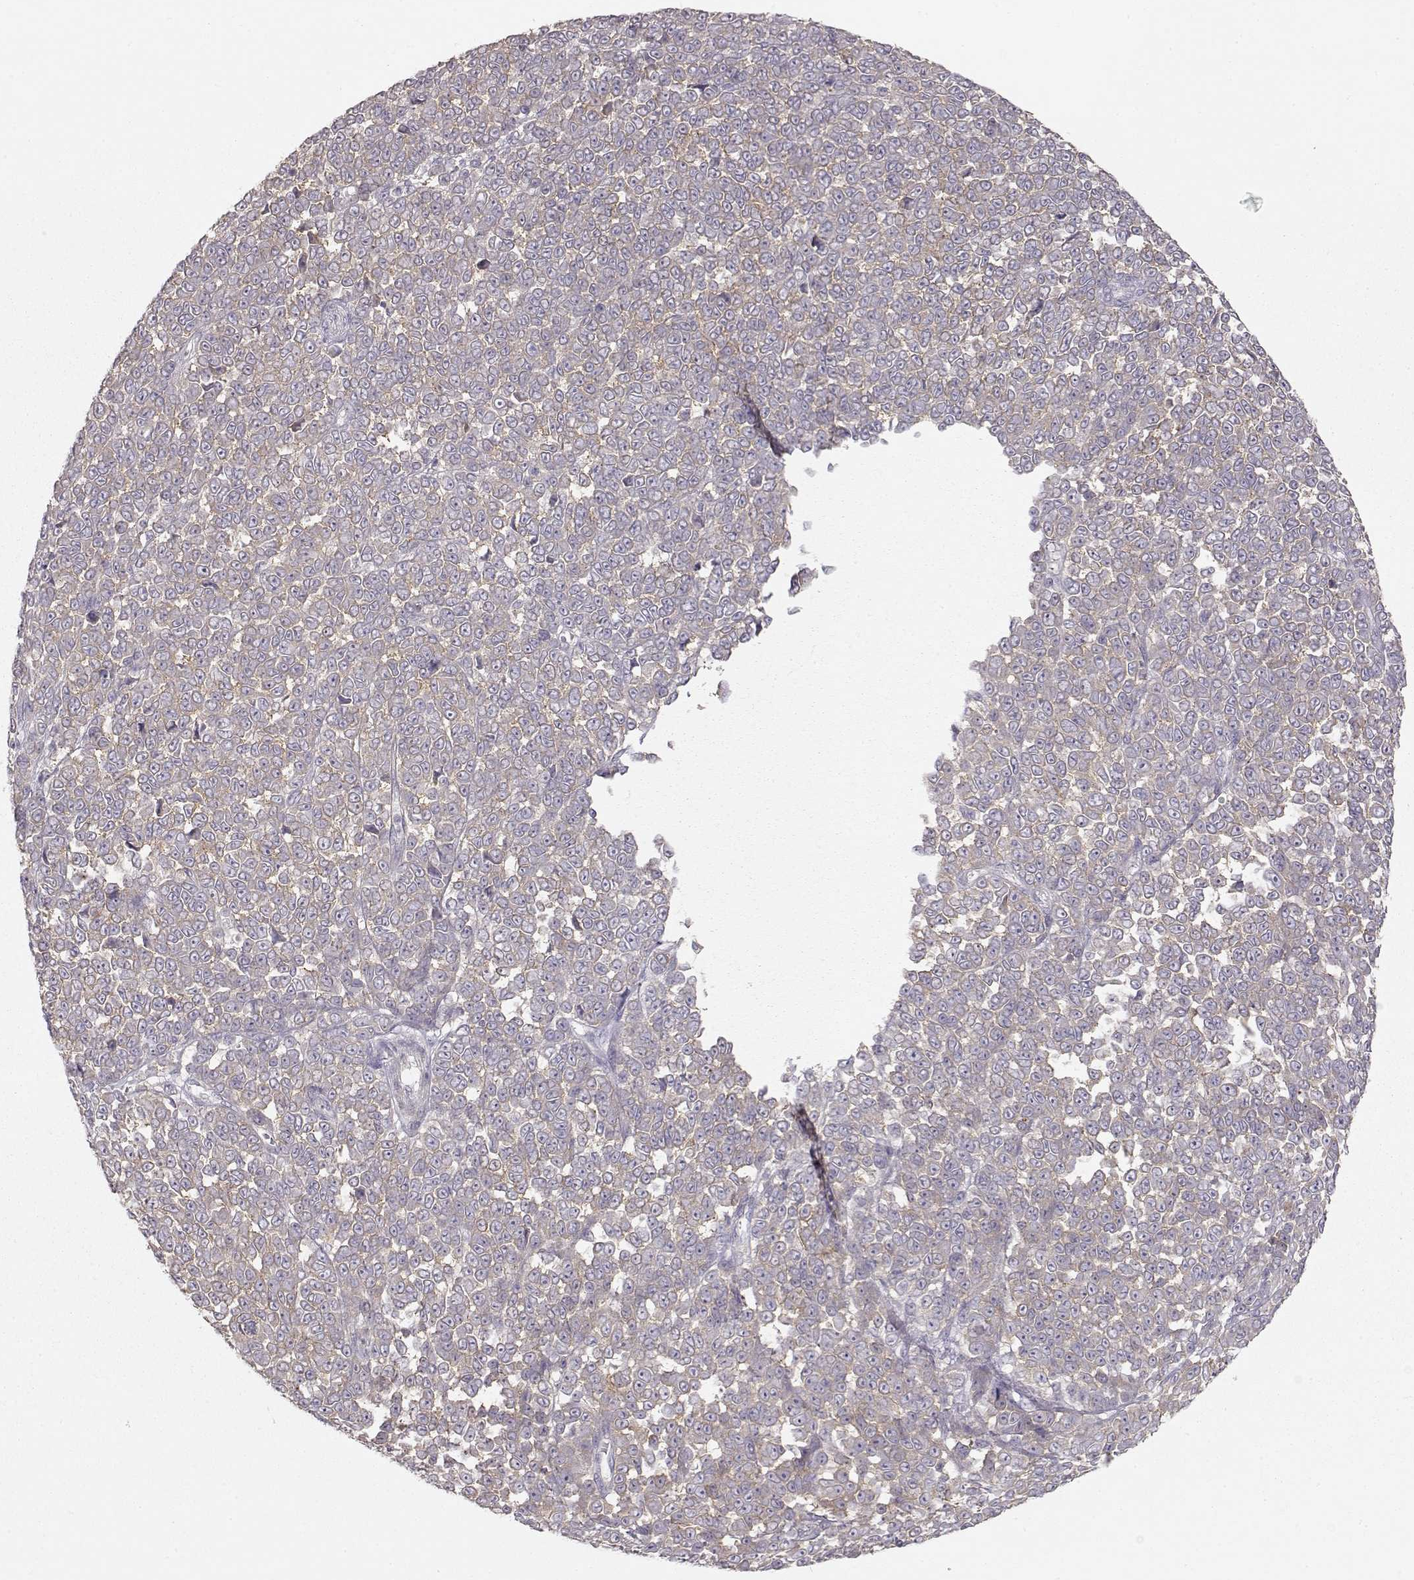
{"staining": {"intensity": "weak", "quantity": "25%-75%", "location": "cytoplasmic/membranous"}, "tissue": "melanoma", "cell_type": "Tumor cells", "image_type": "cancer", "snomed": [{"axis": "morphology", "description": "Malignant melanoma, NOS"}, {"axis": "topography", "description": "Skin"}], "caption": "This is a histology image of immunohistochemistry staining of malignant melanoma, which shows weak expression in the cytoplasmic/membranous of tumor cells.", "gene": "ARHGAP8", "patient": {"sex": "female", "age": 95}}